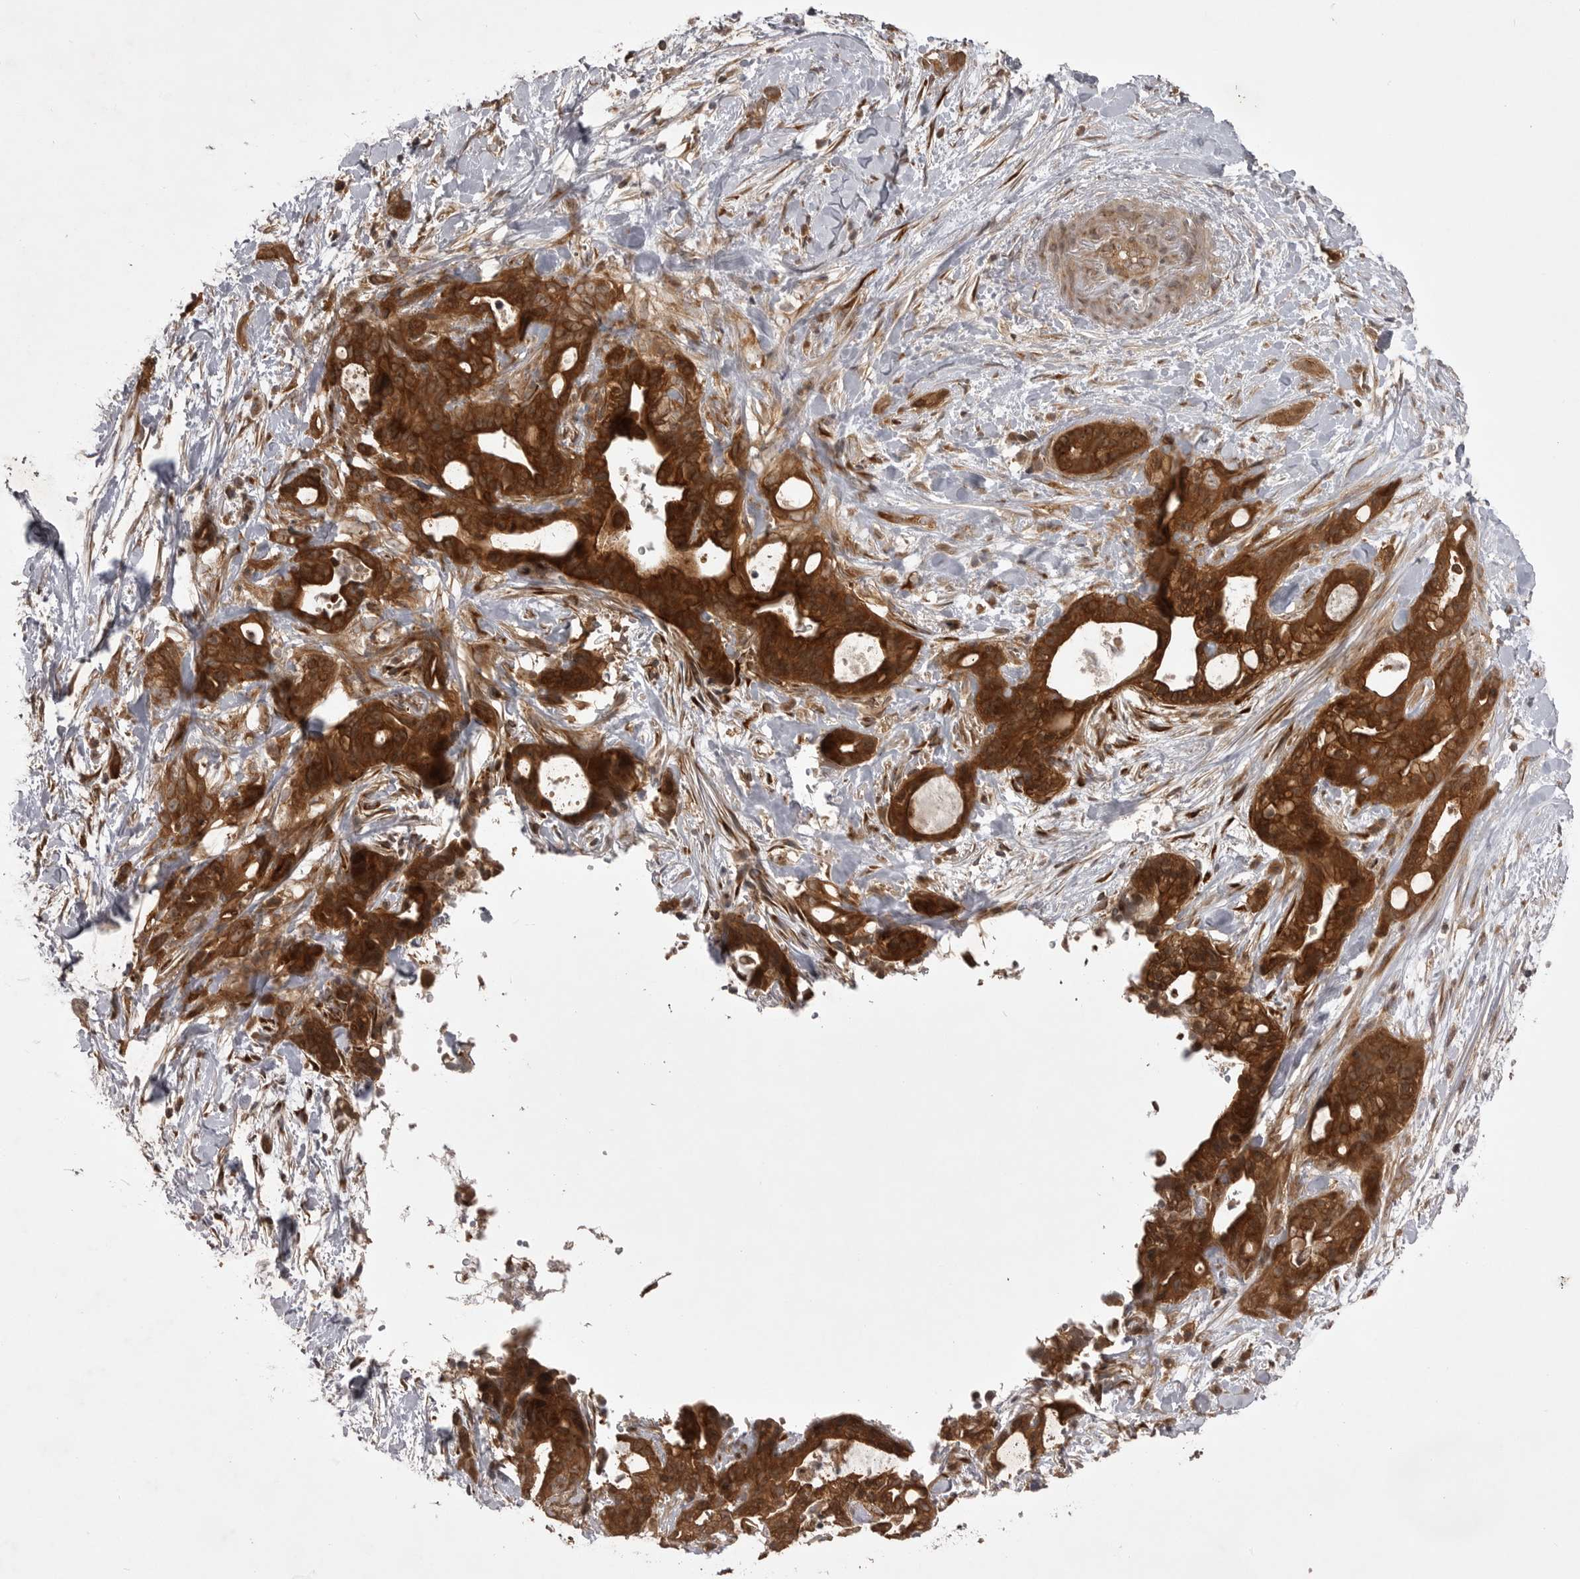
{"staining": {"intensity": "strong", "quantity": ">75%", "location": "cytoplasmic/membranous"}, "tissue": "pancreatic cancer", "cell_type": "Tumor cells", "image_type": "cancer", "snomed": [{"axis": "morphology", "description": "Adenocarcinoma, NOS"}, {"axis": "topography", "description": "Pancreas"}], "caption": "Immunohistochemical staining of pancreatic adenocarcinoma exhibits high levels of strong cytoplasmic/membranous positivity in approximately >75% of tumor cells. Nuclei are stained in blue.", "gene": "STK24", "patient": {"sex": "male", "age": 58}}